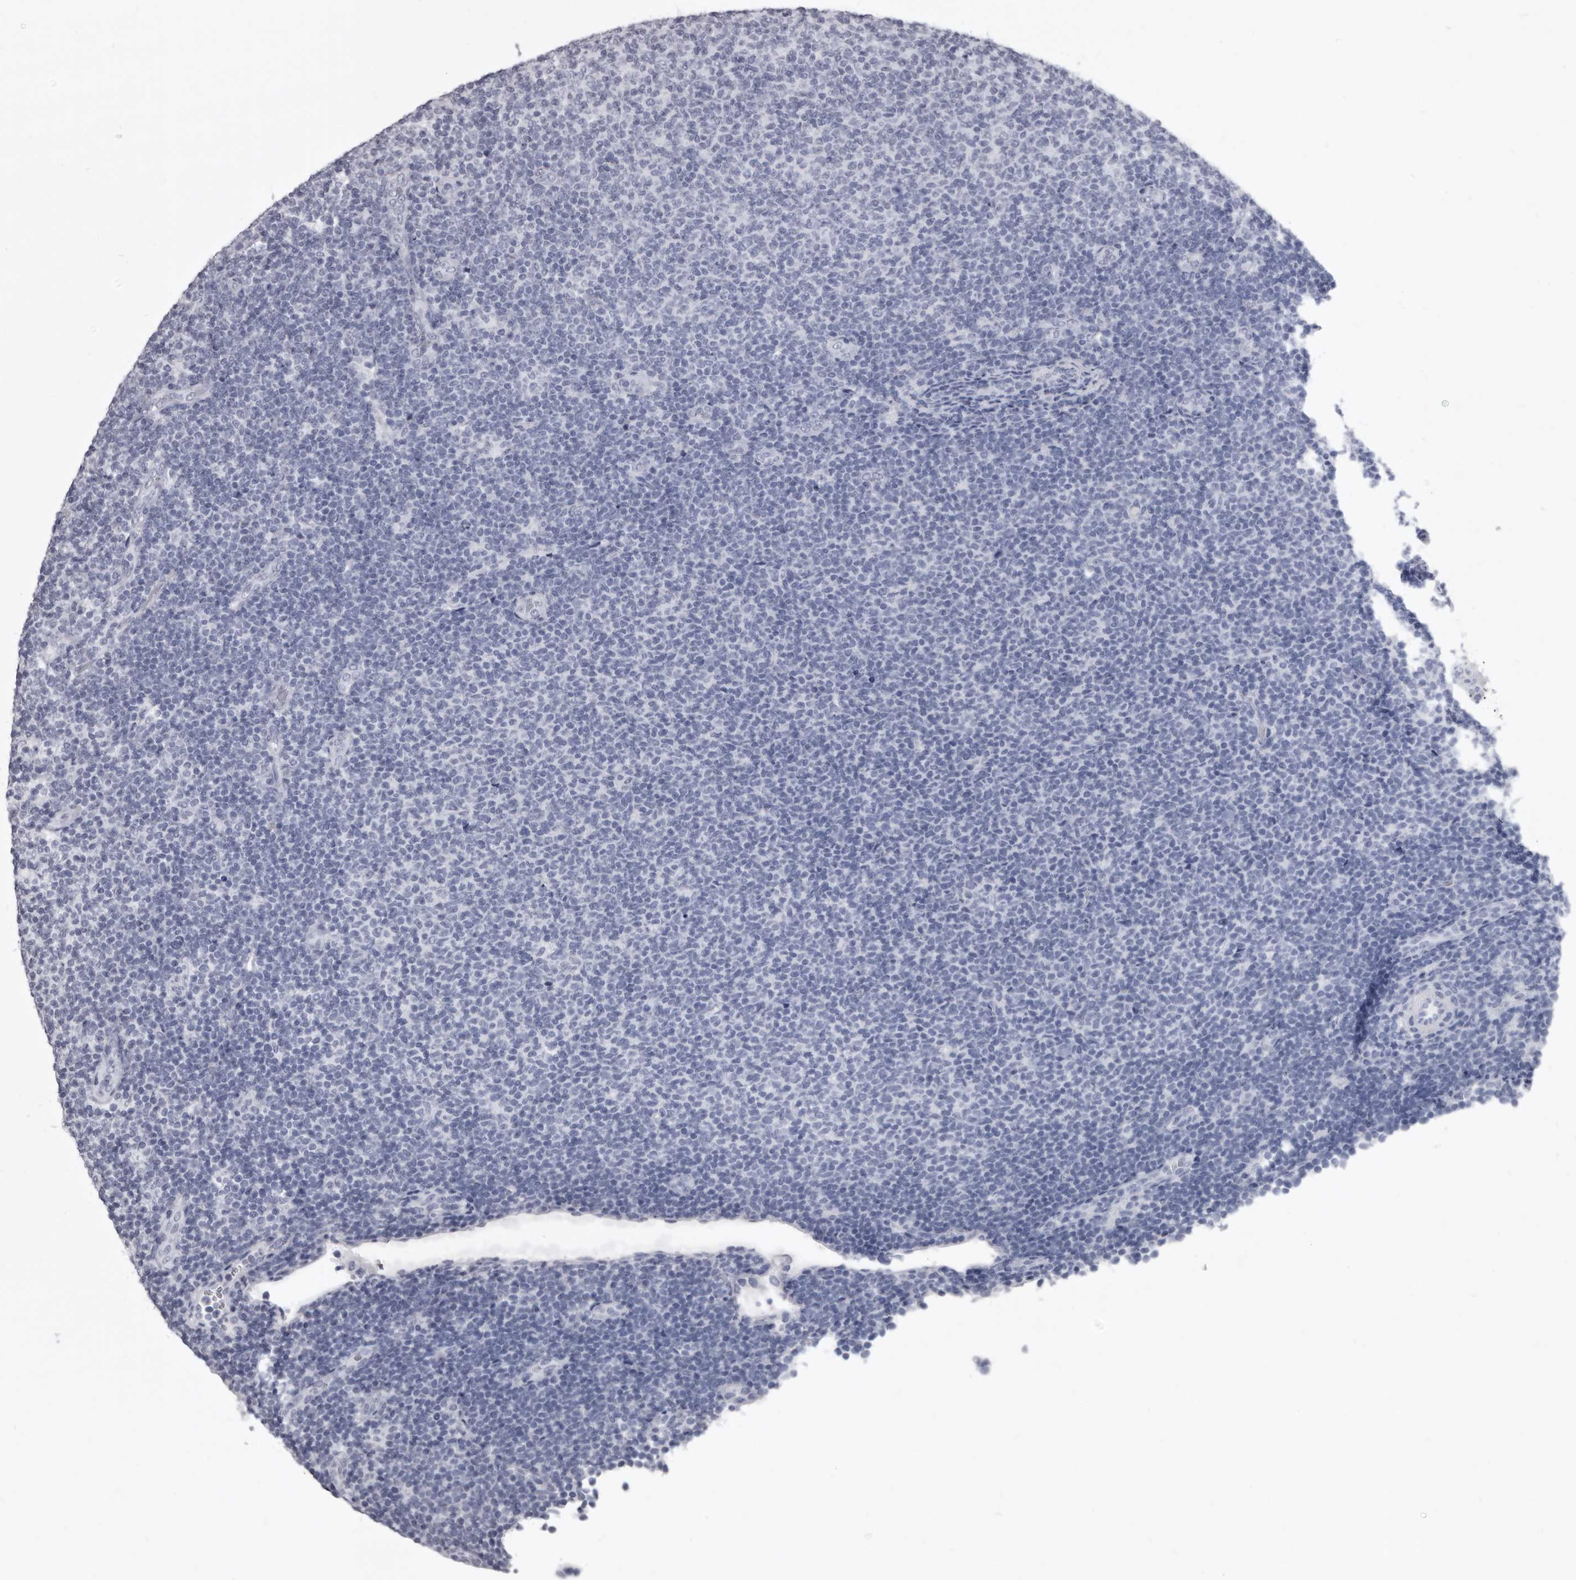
{"staining": {"intensity": "negative", "quantity": "none", "location": "none"}, "tissue": "lymphoma", "cell_type": "Tumor cells", "image_type": "cancer", "snomed": [{"axis": "morphology", "description": "Malignant lymphoma, non-Hodgkin's type, Low grade"}, {"axis": "topography", "description": "Lymph node"}], "caption": "This is an IHC image of lymphoma. There is no positivity in tumor cells.", "gene": "GZMH", "patient": {"sex": "male", "age": 66}}